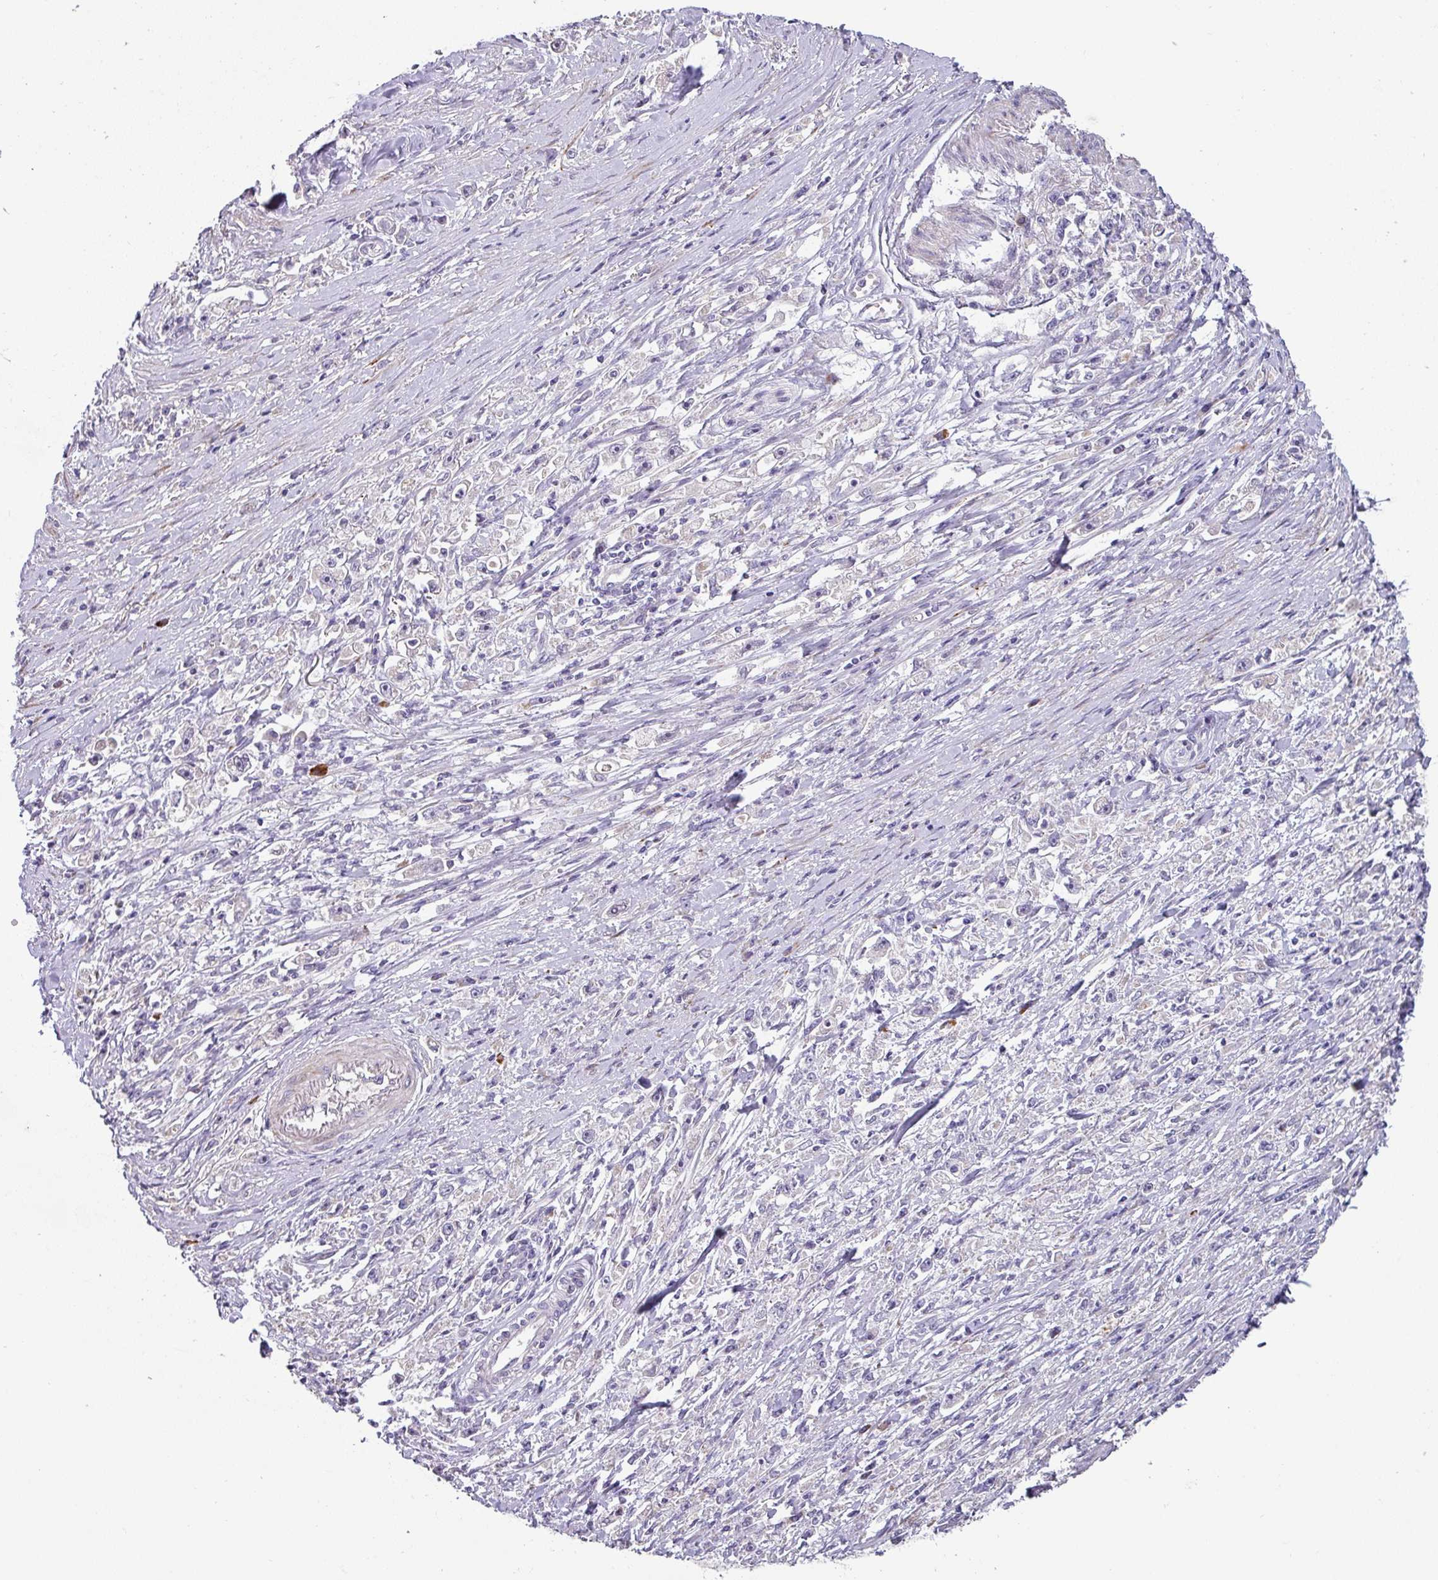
{"staining": {"intensity": "negative", "quantity": "none", "location": "none"}, "tissue": "stomach cancer", "cell_type": "Tumor cells", "image_type": "cancer", "snomed": [{"axis": "morphology", "description": "Adenocarcinoma, NOS"}, {"axis": "topography", "description": "Stomach"}], "caption": "High power microscopy image of an IHC histopathology image of stomach adenocarcinoma, revealing no significant staining in tumor cells.", "gene": "KLHL3", "patient": {"sex": "female", "age": 59}}